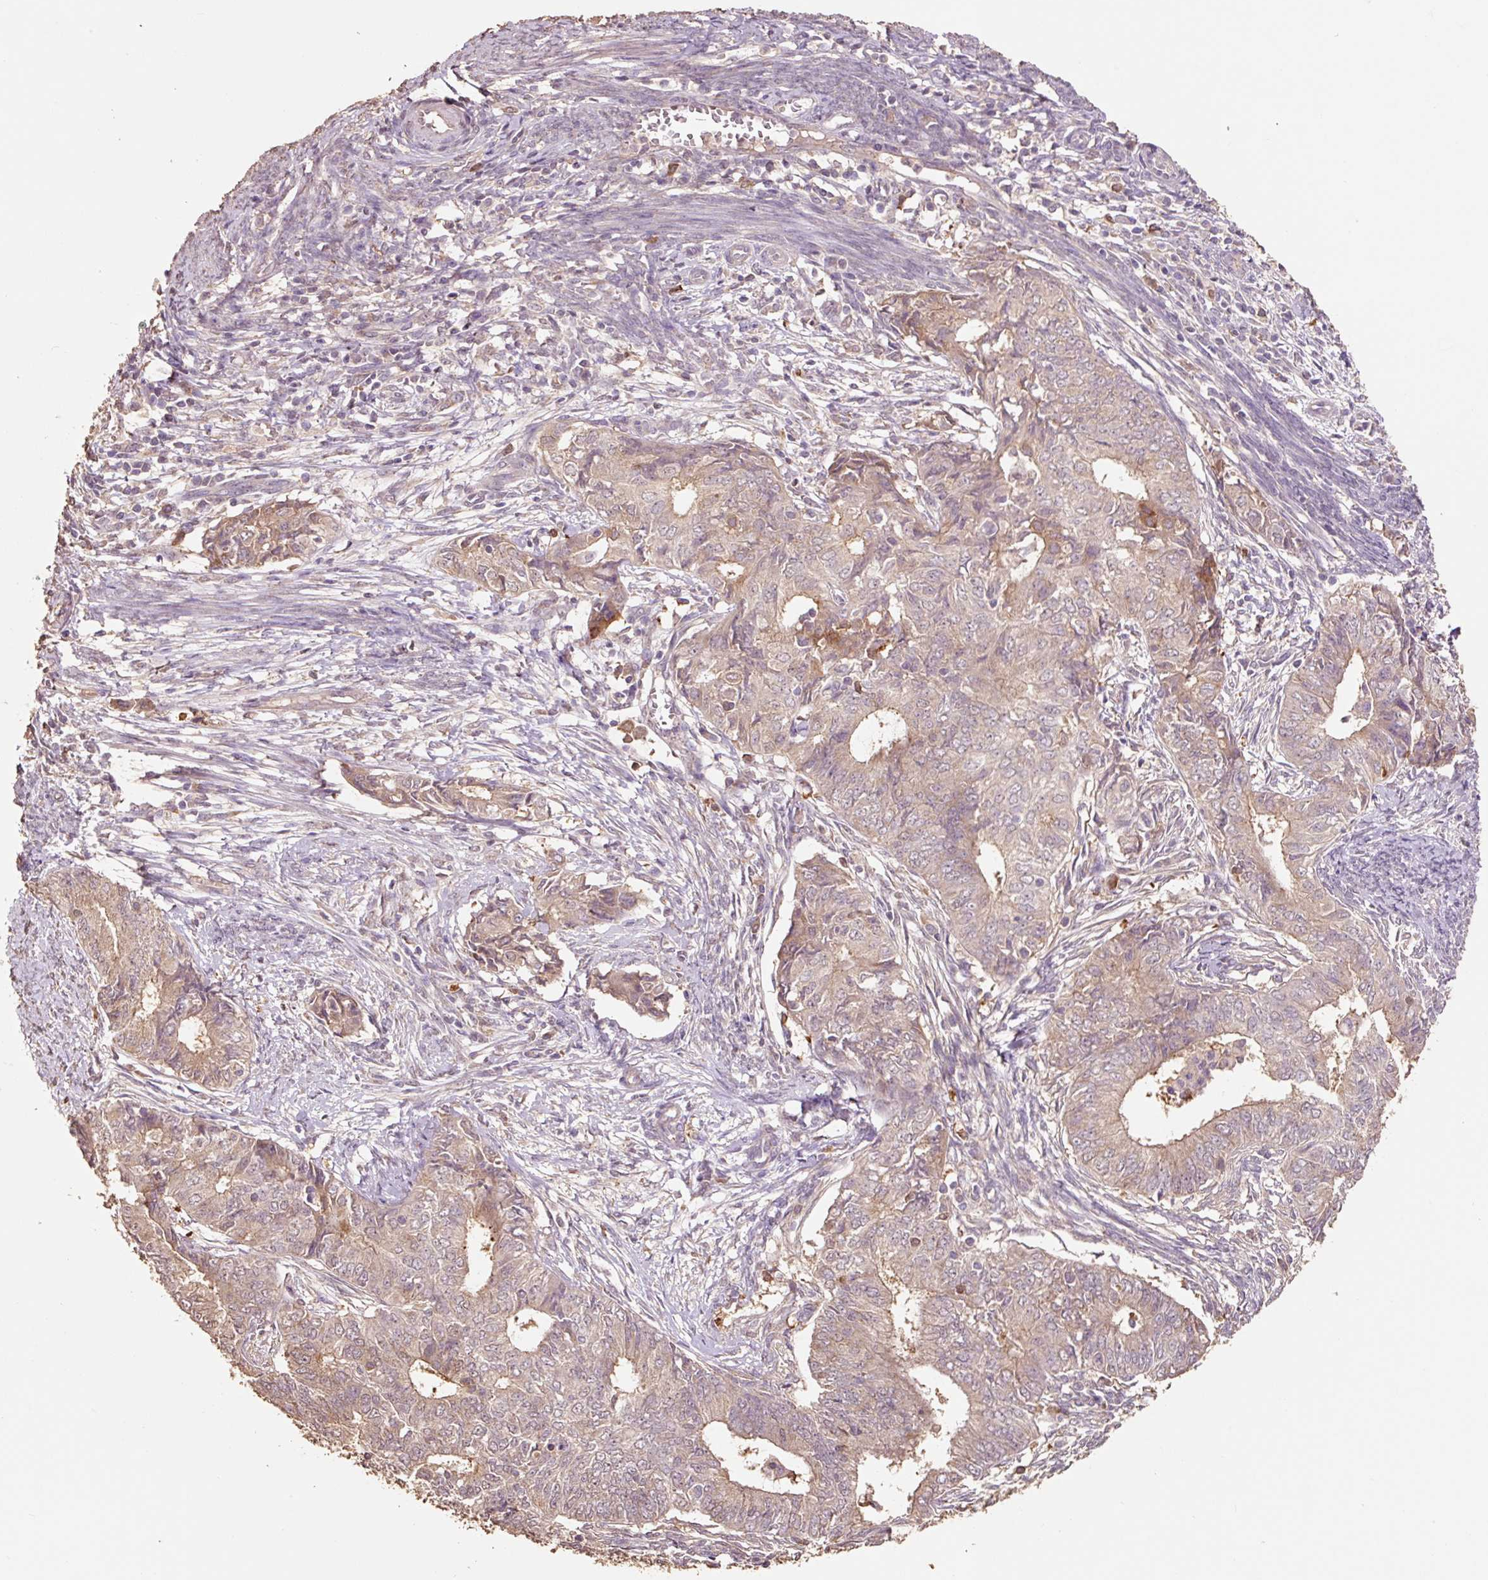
{"staining": {"intensity": "weak", "quantity": ">75%", "location": "cytoplasmic/membranous,nuclear"}, "tissue": "endometrial cancer", "cell_type": "Tumor cells", "image_type": "cancer", "snomed": [{"axis": "morphology", "description": "Adenocarcinoma, NOS"}, {"axis": "topography", "description": "Endometrium"}], "caption": "The image demonstrates staining of adenocarcinoma (endometrial), revealing weak cytoplasmic/membranous and nuclear protein positivity (brown color) within tumor cells.", "gene": "HERC2", "patient": {"sex": "female", "age": 62}}